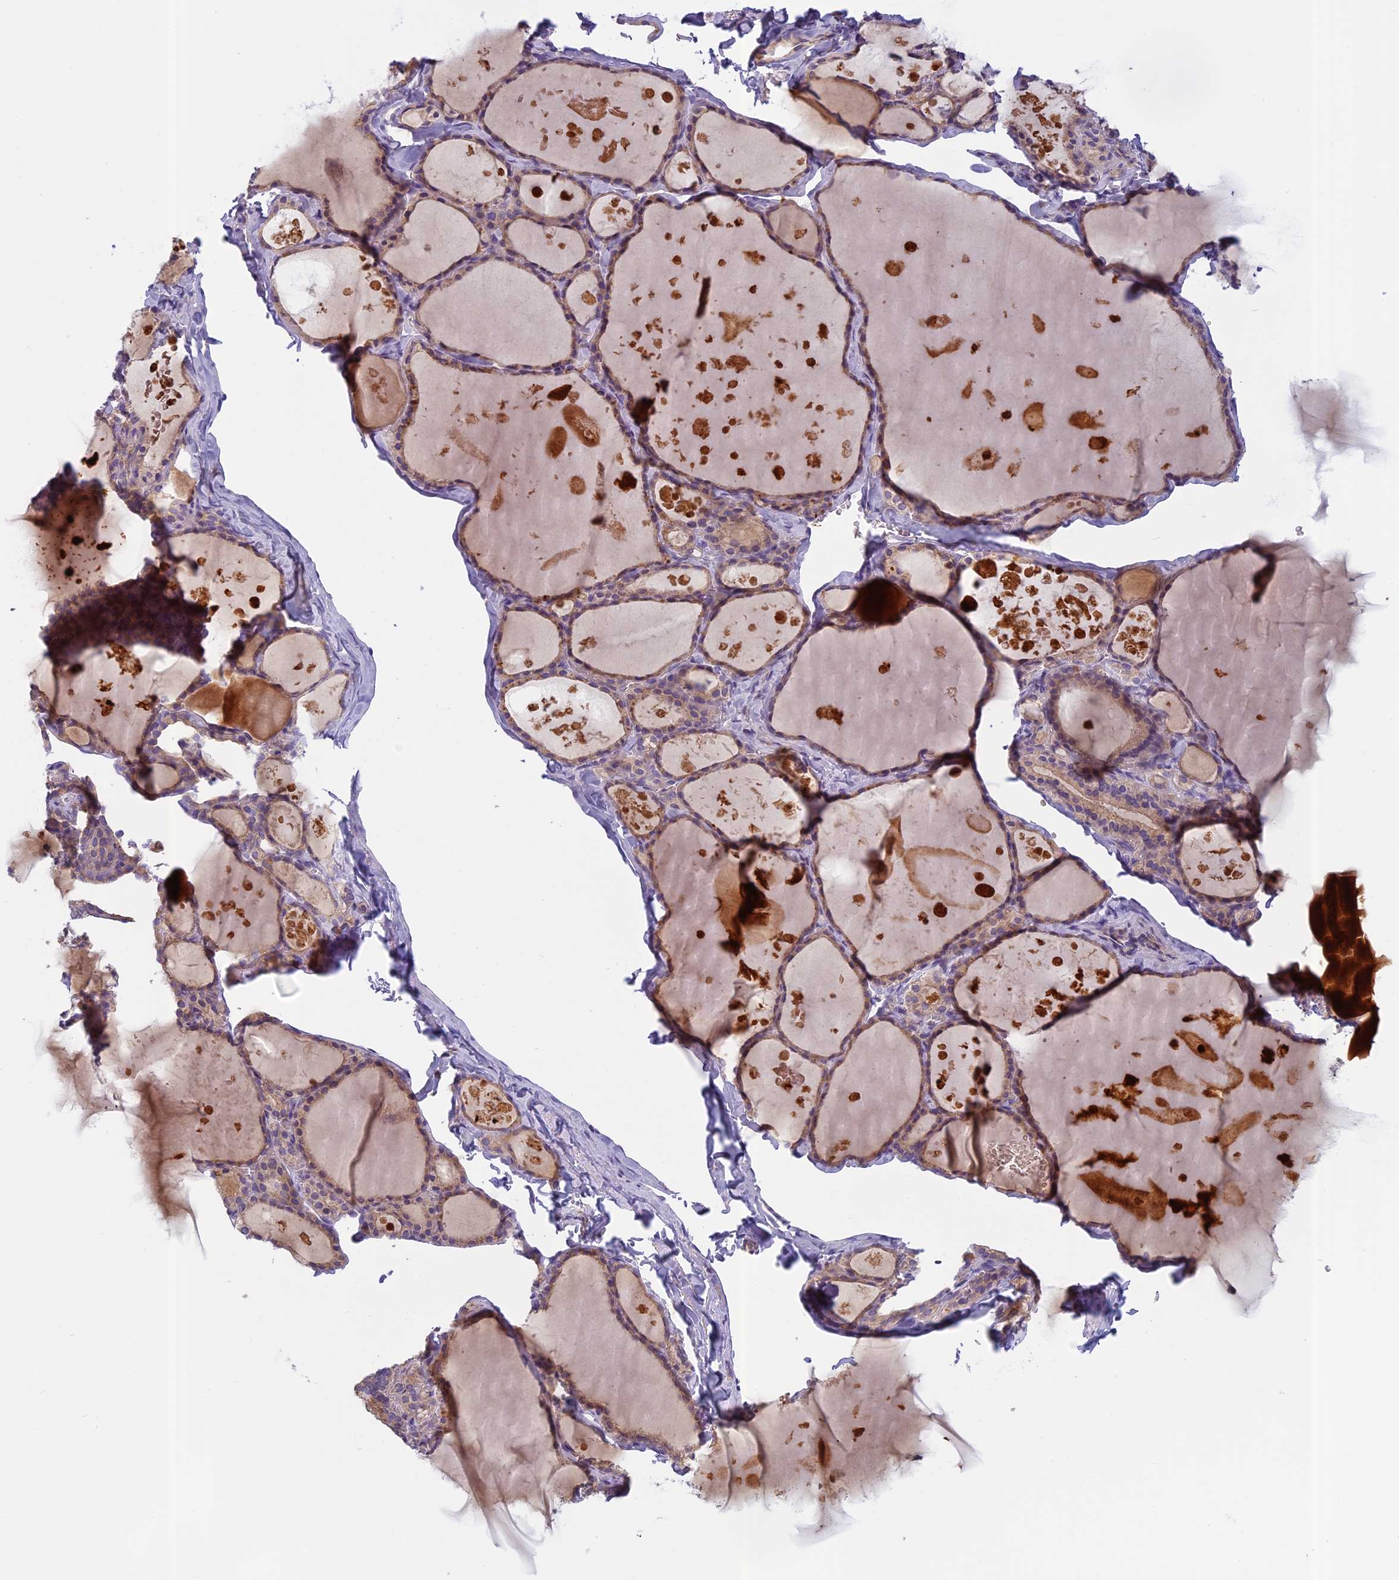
{"staining": {"intensity": "weak", "quantity": "25%-75%", "location": "cytoplasmic/membranous"}, "tissue": "thyroid gland", "cell_type": "Glandular cells", "image_type": "normal", "snomed": [{"axis": "morphology", "description": "Normal tissue, NOS"}, {"axis": "topography", "description": "Thyroid gland"}], "caption": "Thyroid gland stained with immunohistochemistry (IHC) exhibits weak cytoplasmic/membranous positivity in approximately 25%-75% of glandular cells.", "gene": "SEMA7A", "patient": {"sex": "male", "age": 56}}